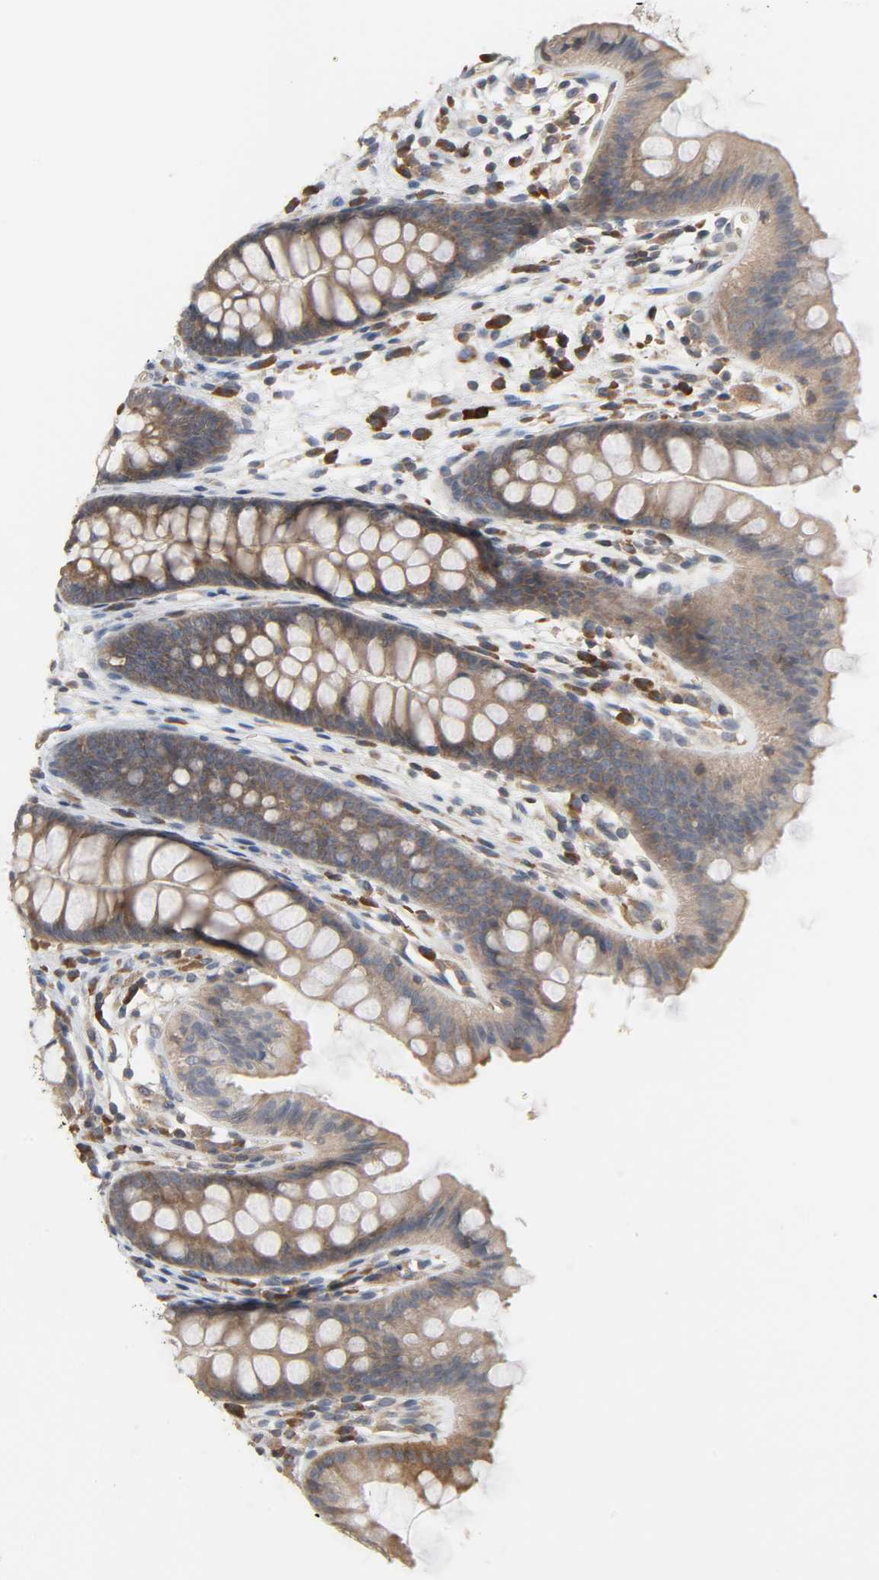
{"staining": {"intensity": "weak", "quantity": ">75%", "location": "cytoplasmic/membranous"}, "tissue": "colon", "cell_type": "Endothelial cells", "image_type": "normal", "snomed": [{"axis": "morphology", "description": "Normal tissue, NOS"}, {"axis": "topography", "description": "Smooth muscle"}, {"axis": "topography", "description": "Colon"}], "caption": "Weak cytoplasmic/membranous expression for a protein is appreciated in about >75% of endothelial cells of normal colon using immunohistochemistry (IHC).", "gene": "PLEKHA2", "patient": {"sex": "male", "age": 67}}